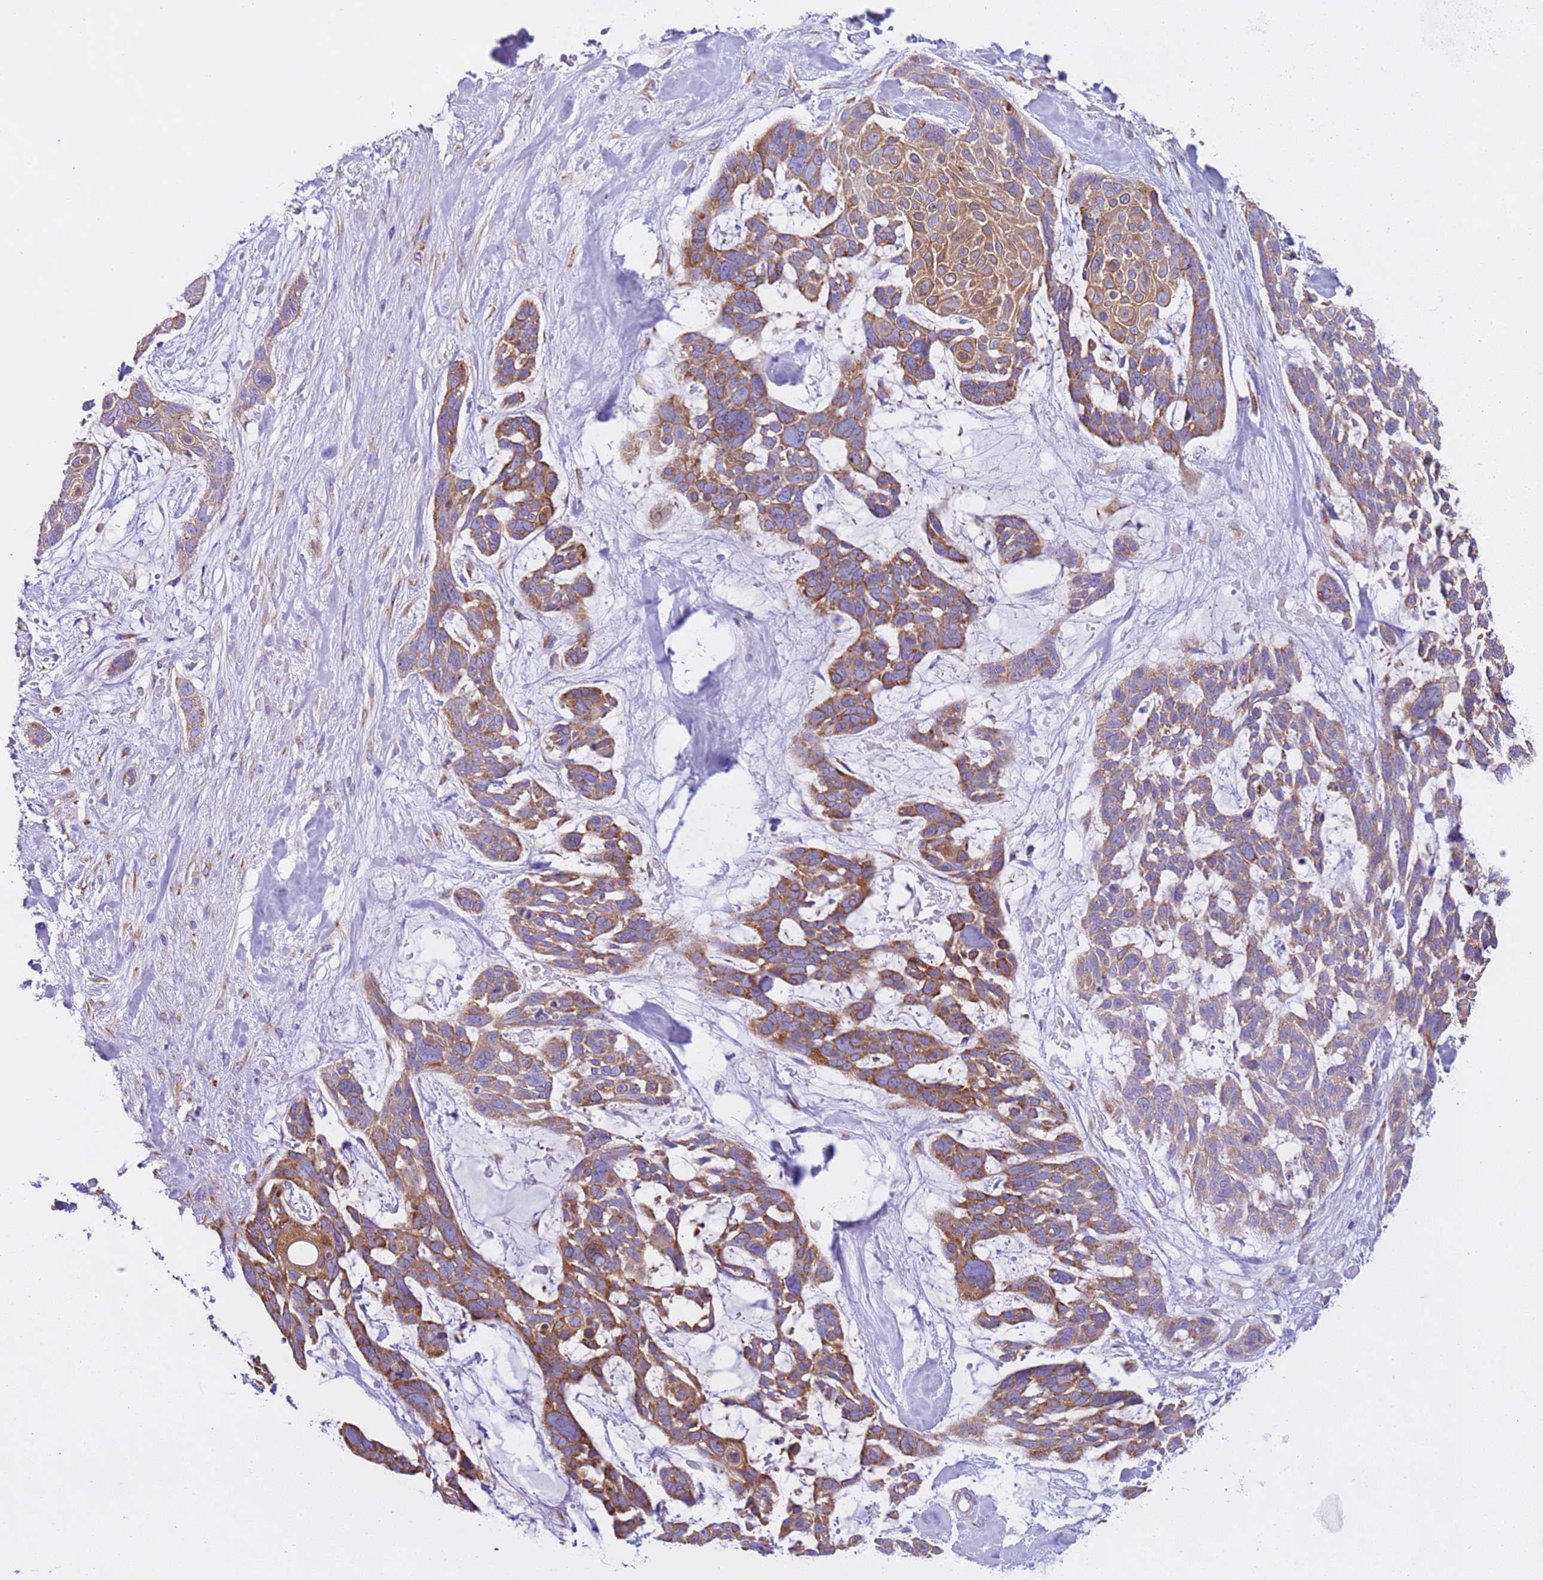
{"staining": {"intensity": "moderate", "quantity": ">75%", "location": "cytoplasmic/membranous"}, "tissue": "skin cancer", "cell_type": "Tumor cells", "image_type": "cancer", "snomed": [{"axis": "morphology", "description": "Basal cell carcinoma"}, {"axis": "topography", "description": "Skin"}], "caption": "Immunohistochemistry (IHC) photomicrograph of neoplastic tissue: skin basal cell carcinoma stained using immunohistochemistry exhibits medium levels of moderate protein expression localized specifically in the cytoplasmic/membranous of tumor cells, appearing as a cytoplasmic/membranous brown color.", "gene": "VARS1", "patient": {"sex": "male", "age": 88}}